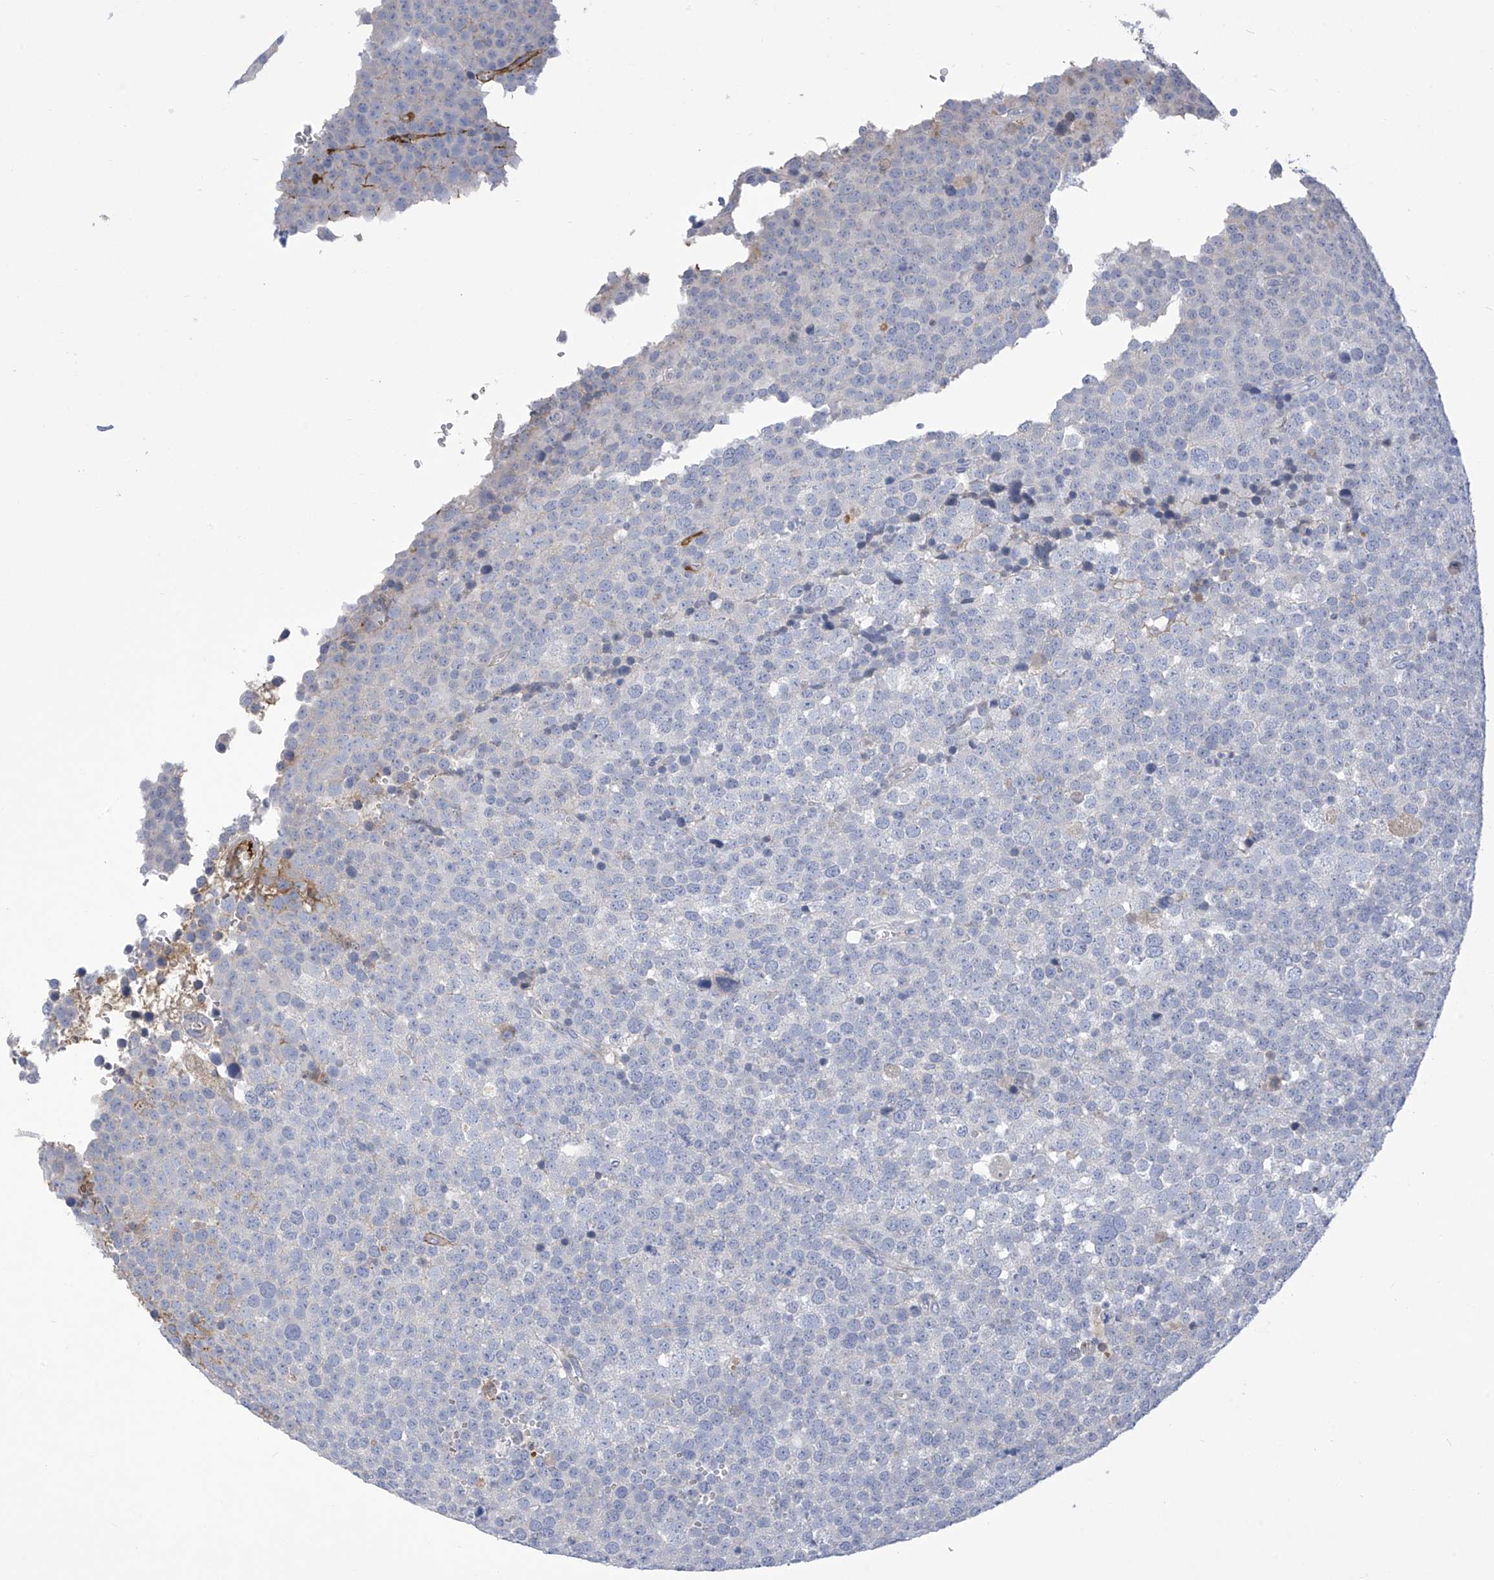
{"staining": {"intensity": "negative", "quantity": "none", "location": "none"}, "tissue": "testis cancer", "cell_type": "Tumor cells", "image_type": "cancer", "snomed": [{"axis": "morphology", "description": "Seminoma, NOS"}, {"axis": "topography", "description": "Testis"}], "caption": "Immunohistochemistry (IHC) of human testis seminoma reveals no positivity in tumor cells.", "gene": "SLCO4A1", "patient": {"sex": "male", "age": 71}}